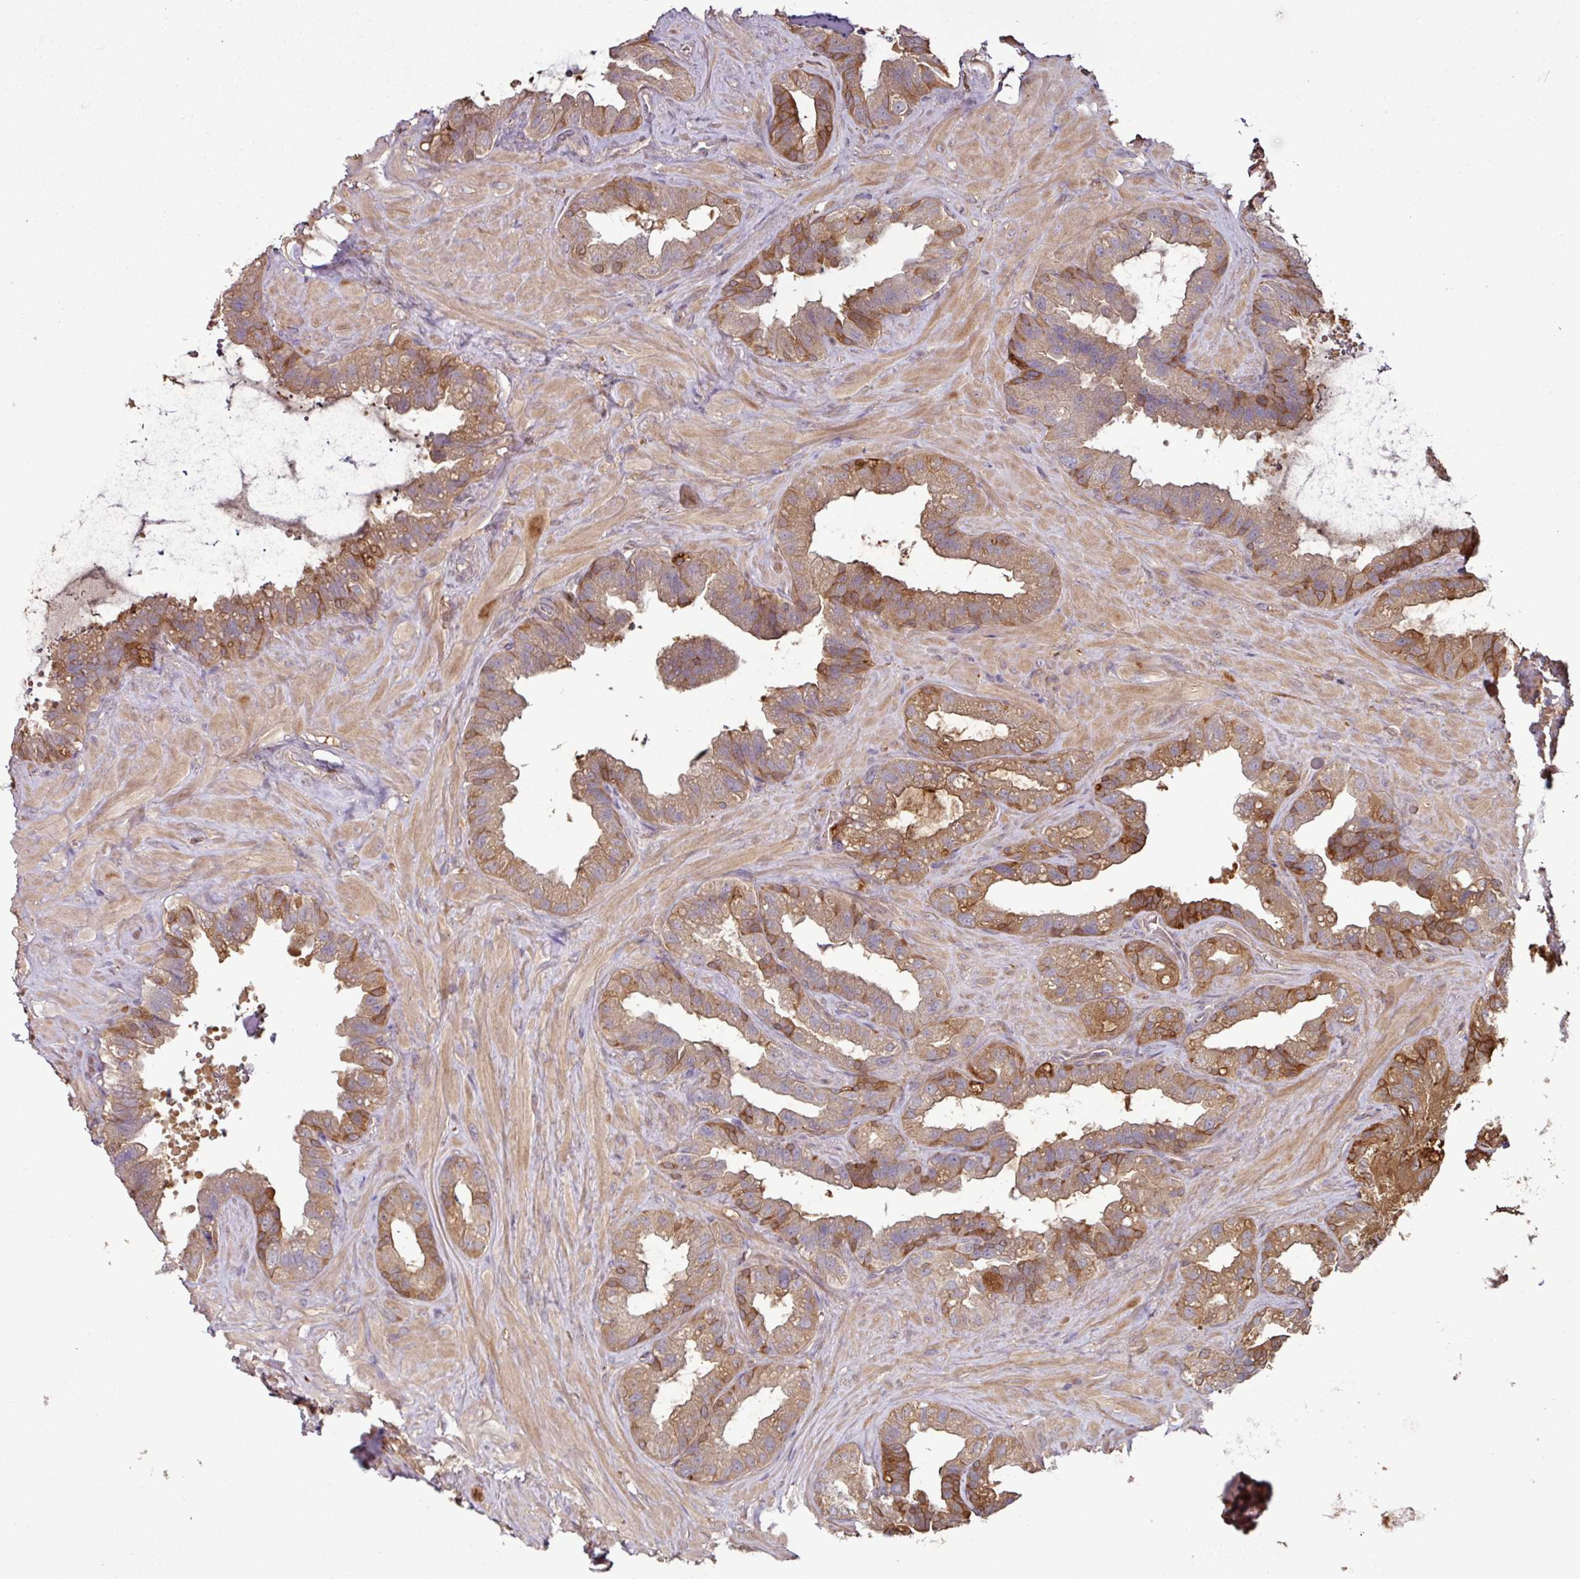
{"staining": {"intensity": "moderate", "quantity": ">75%", "location": "cytoplasmic/membranous"}, "tissue": "seminal vesicle", "cell_type": "Glandular cells", "image_type": "normal", "snomed": [{"axis": "morphology", "description": "Normal tissue, NOS"}, {"axis": "topography", "description": "Seminal veicle"}, {"axis": "topography", "description": "Peripheral nerve tissue"}], "caption": "Seminal vesicle stained with DAB IHC reveals medium levels of moderate cytoplasmic/membranous staining in approximately >75% of glandular cells.", "gene": "GNPDA1", "patient": {"sex": "male", "age": 76}}